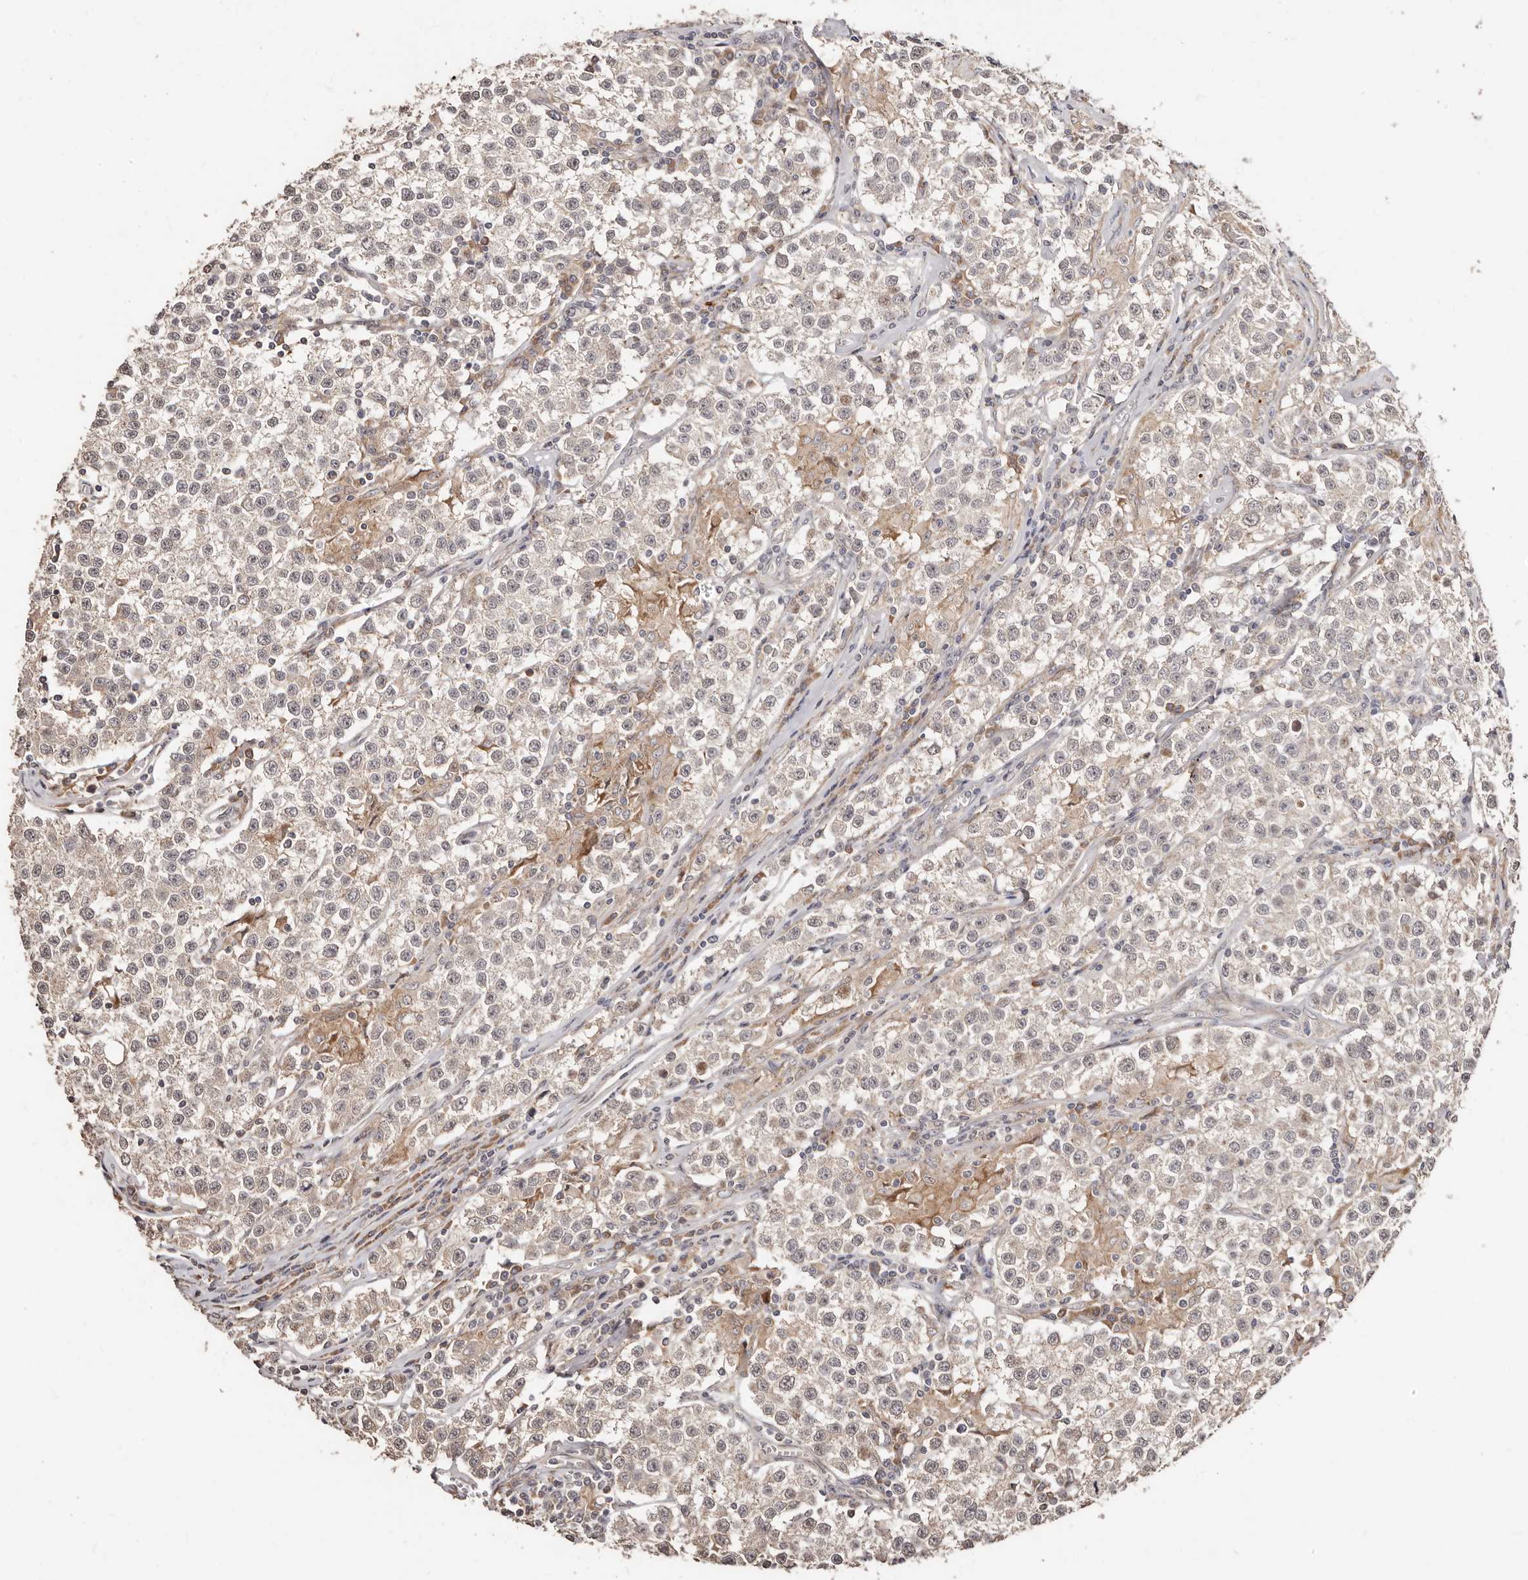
{"staining": {"intensity": "weak", "quantity": "25%-75%", "location": "cytoplasmic/membranous"}, "tissue": "testis cancer", "cell_type": "Tumor cells", "image_type": "cancer", "snomed": [{"axis": "morphology", "description": "Seminoma, NOS"}, {"axis": "morphology", "description": "Carcinoma, Embryonal, NOS"}, {"axis": "topography", "description": "Testis"}], "caption": "Testis seminoma tissue demonstrates weak cytoplasmic/membranous staining in about 25%-75% of tumor cells", "gene": "APOL6", "patient": {"sex": "male", "age": 43}}